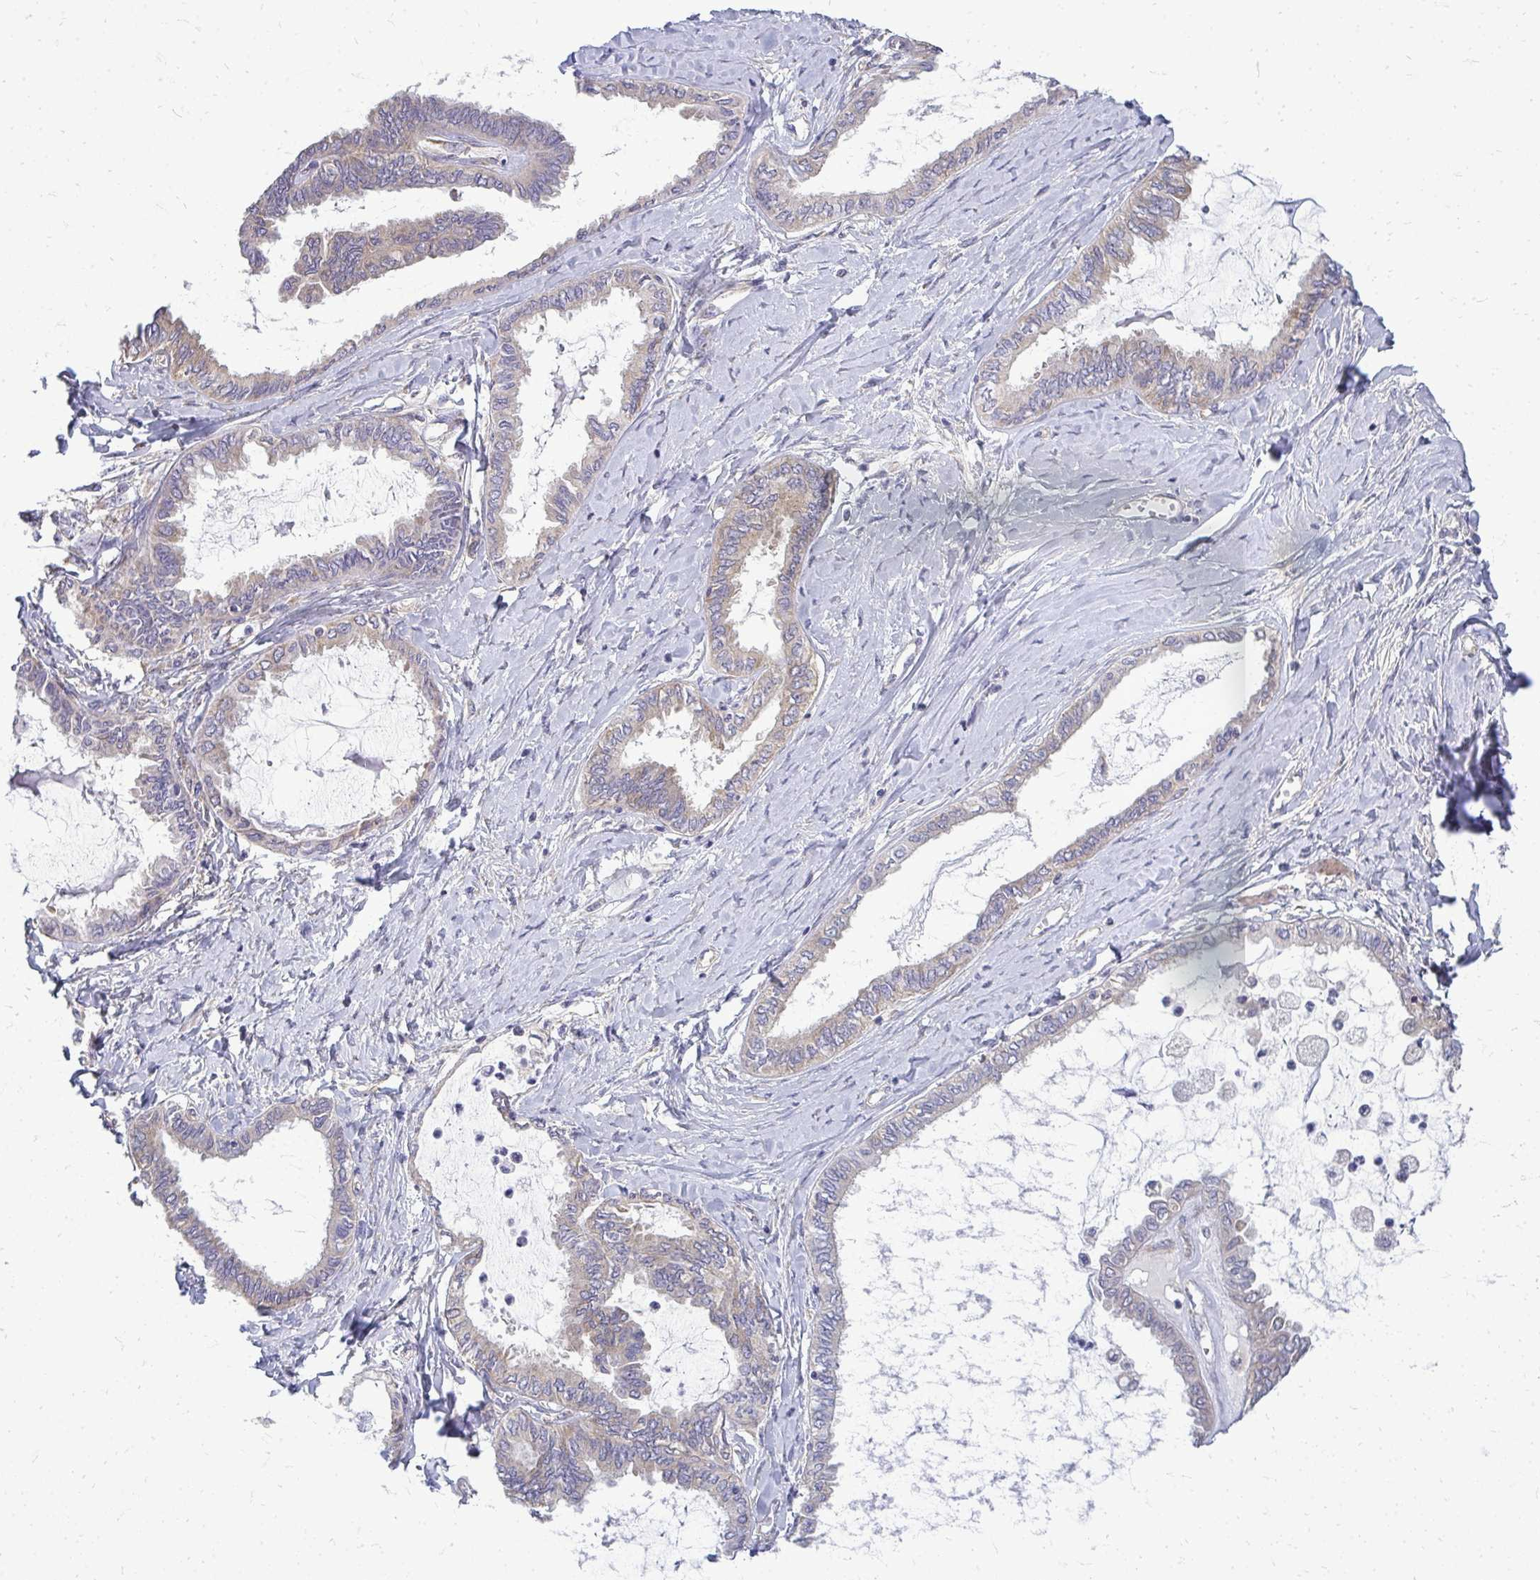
{"staining": {"intensity": "weak", "quantity": "25%-75%", "location": "cytoplasmic/membranous"}, "tissue": "ovarian cancer", "cell_type": "Tumor cells", "image_type": "cancer", "snomed": [{"axis": "morphology", "description": "Carcinoma, endometroid"}, {"axis": "topography", "description": "Ovary"}], "caption": "Ovarian cancer (endometroid carcinoma) was stained to show a protein in brown. There is low levels of weak cytoplasmic/membranous expression in approximately 25%-75% of tumor cells.", "gene": "RPLP2", "patient": {"sex": "female", "age": 70}}